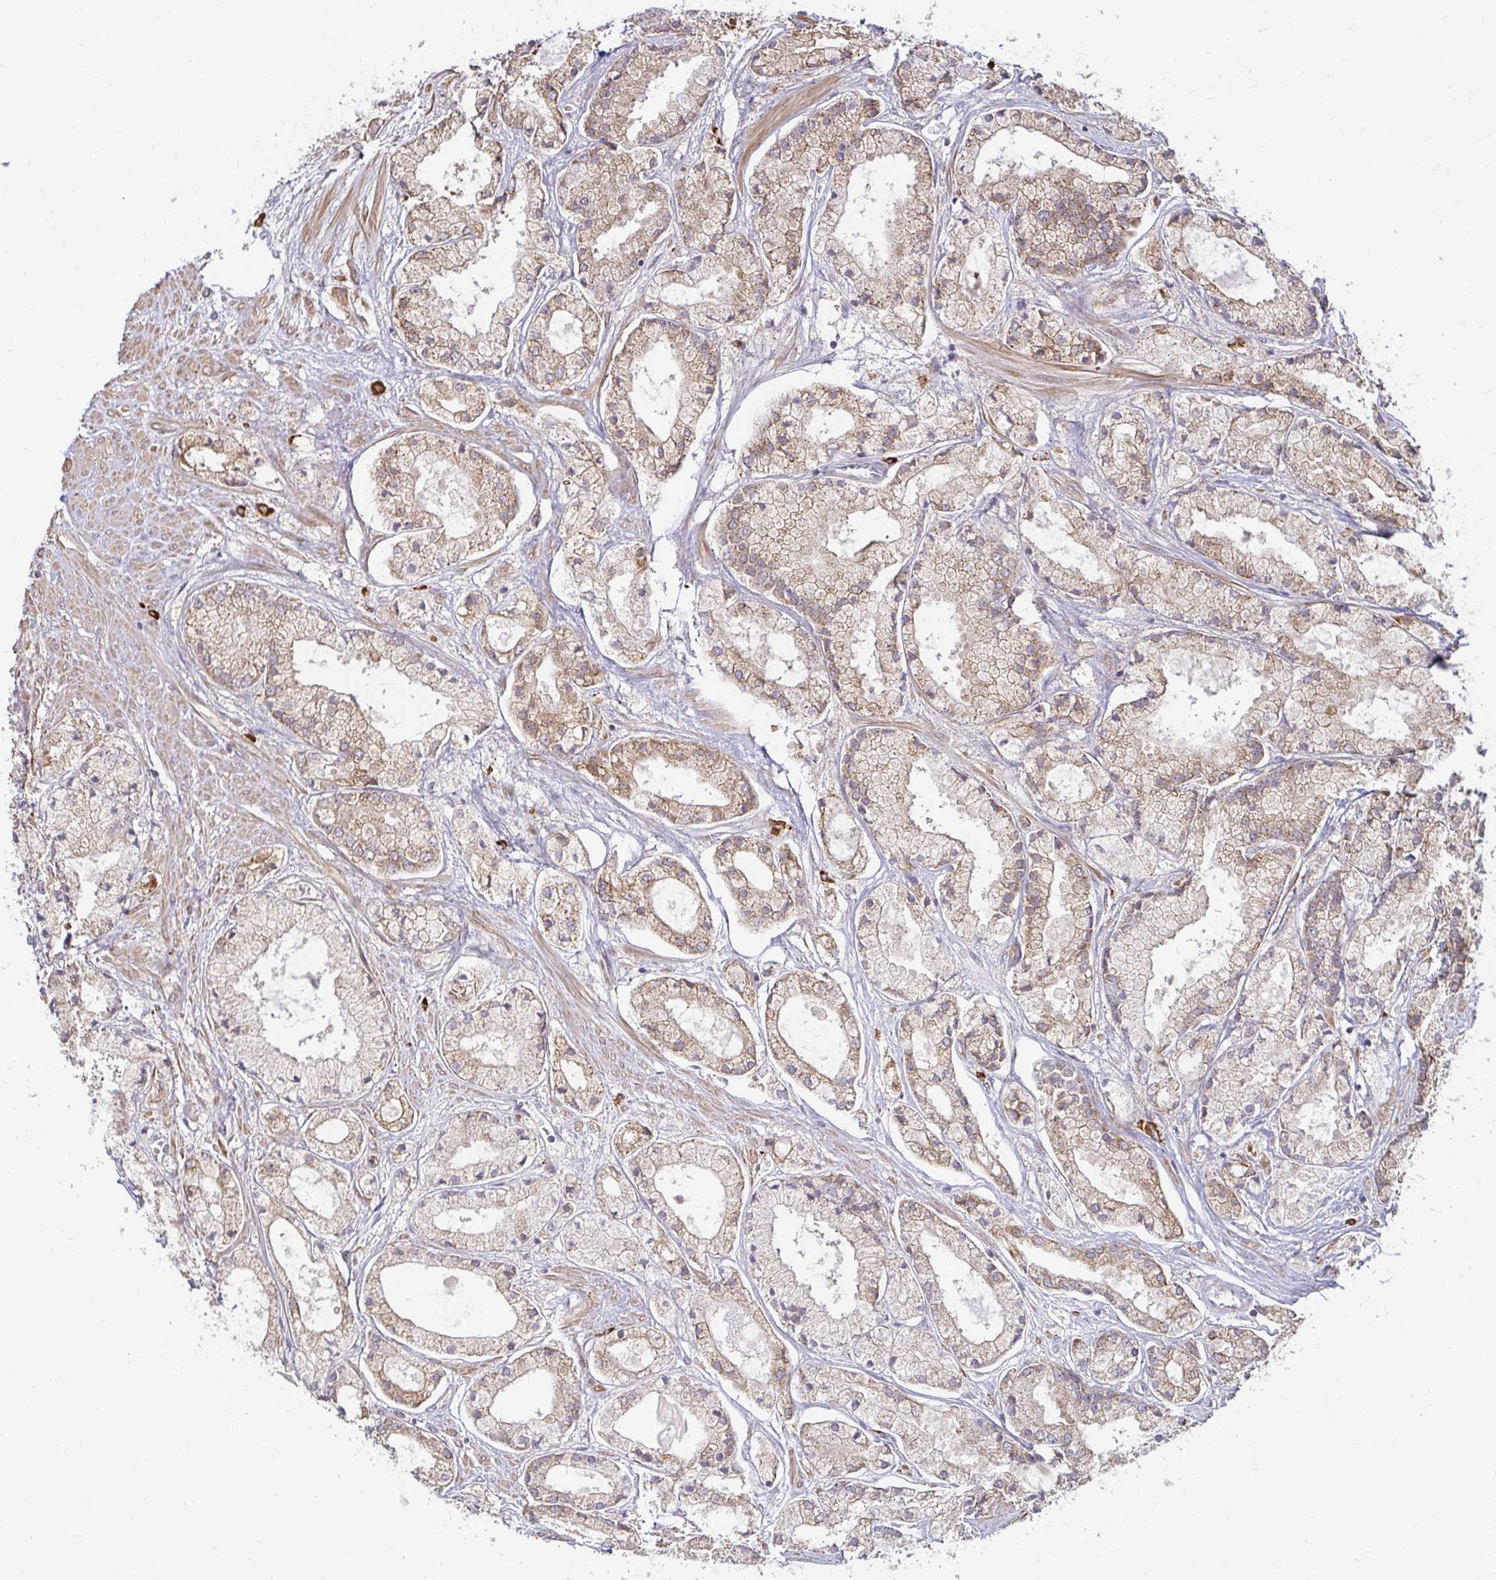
{"staining": {"intensity": "weak", "quantity": ">75%", "location": "cytoplasmic/membranous"}, "tissue": "prostate cancer", "cell_type": "Tumor cells", "image_type": "cancer", "snomed": [{"axis": "morphology", "description": "Adenocarcinoma, High grade"}, {"axis": "topography", "description": "Prostate"}], "caption": "Protein positivity by immunohistochemistry exhibits weak cytoplasmic/membranous positivity in about >75% of tumor cells in prostate cancer (high-grade adenocarcinoma).", "gene": "CAST", "patient": {"sex": "male", "age": 67}}